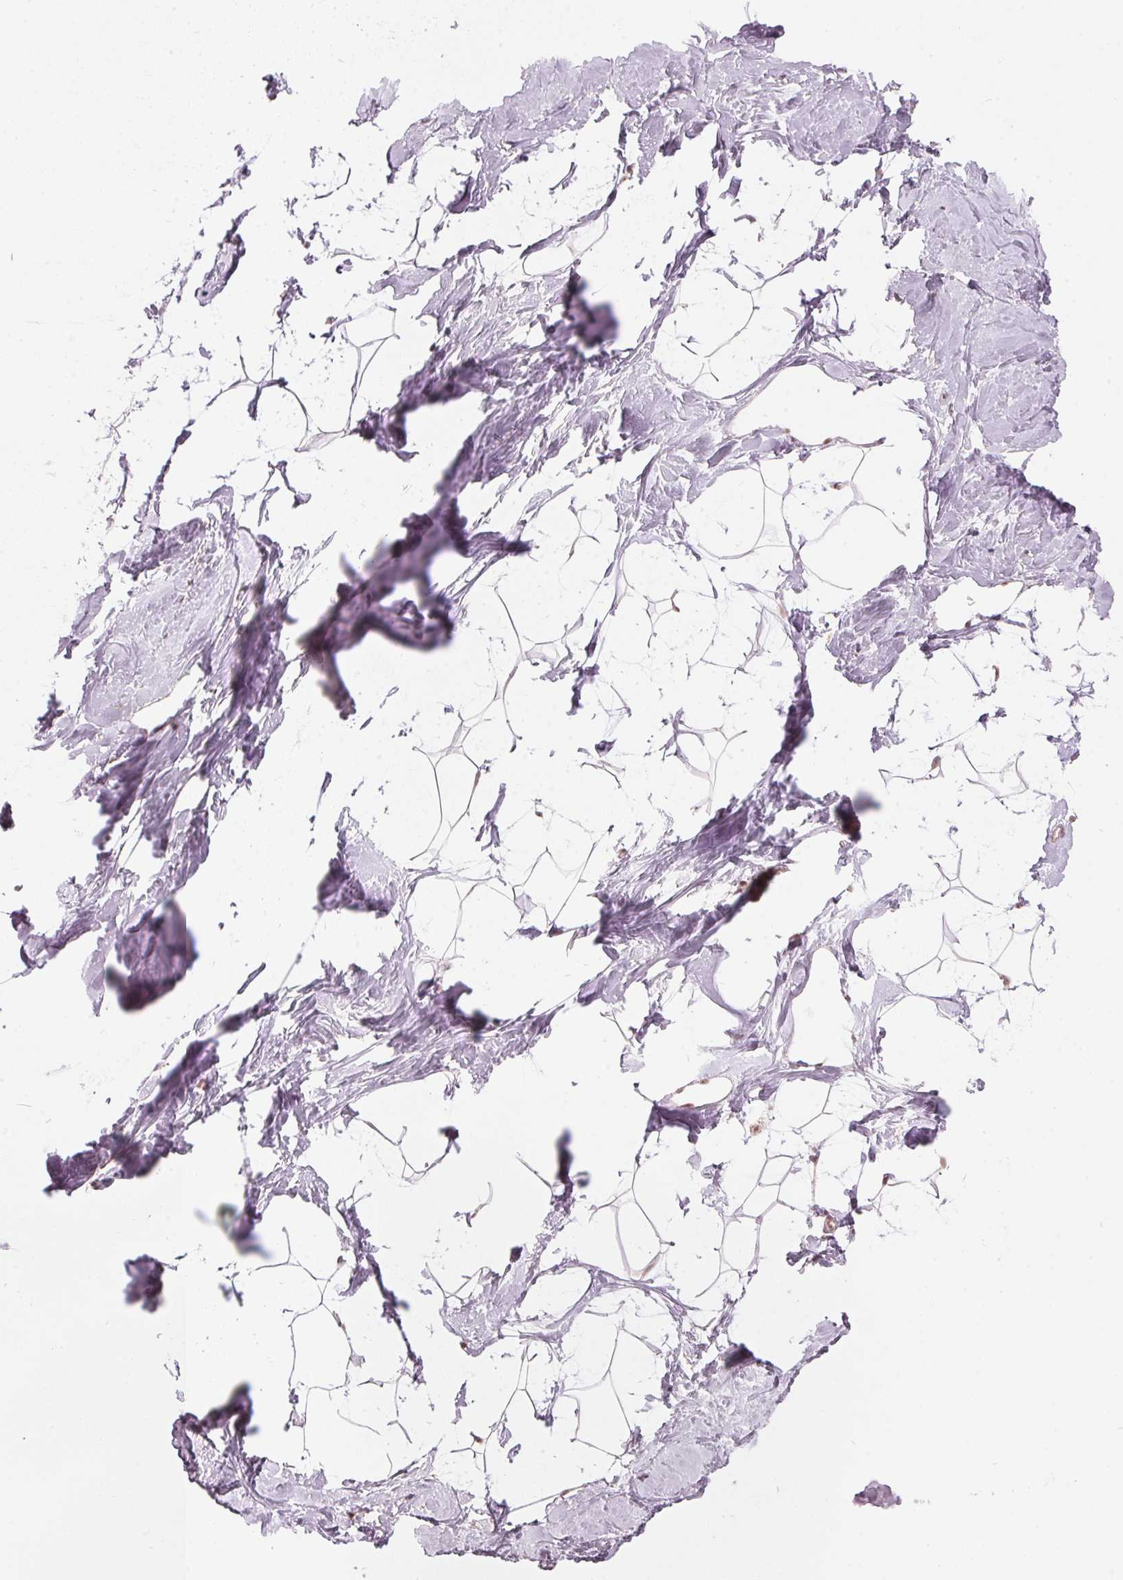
{"staining": {"intensity": "negative", "quantity": "none", "location": "none"}, "tissue": "breast", "cell_type": "Adipocytes", "image_type": "normal", "snomed": [{"axis": "morphology", "description": "Normal tissue, NOS"}, {"axis": "topography", "description": "Breast"}], "caption": "A high-resolution histopathology image shows IHC staining of unremarkable breast, which shows no significant staining in adipocytes.", "gene": "KAT6A", "patient": {"sex": "female", "age": 32}}